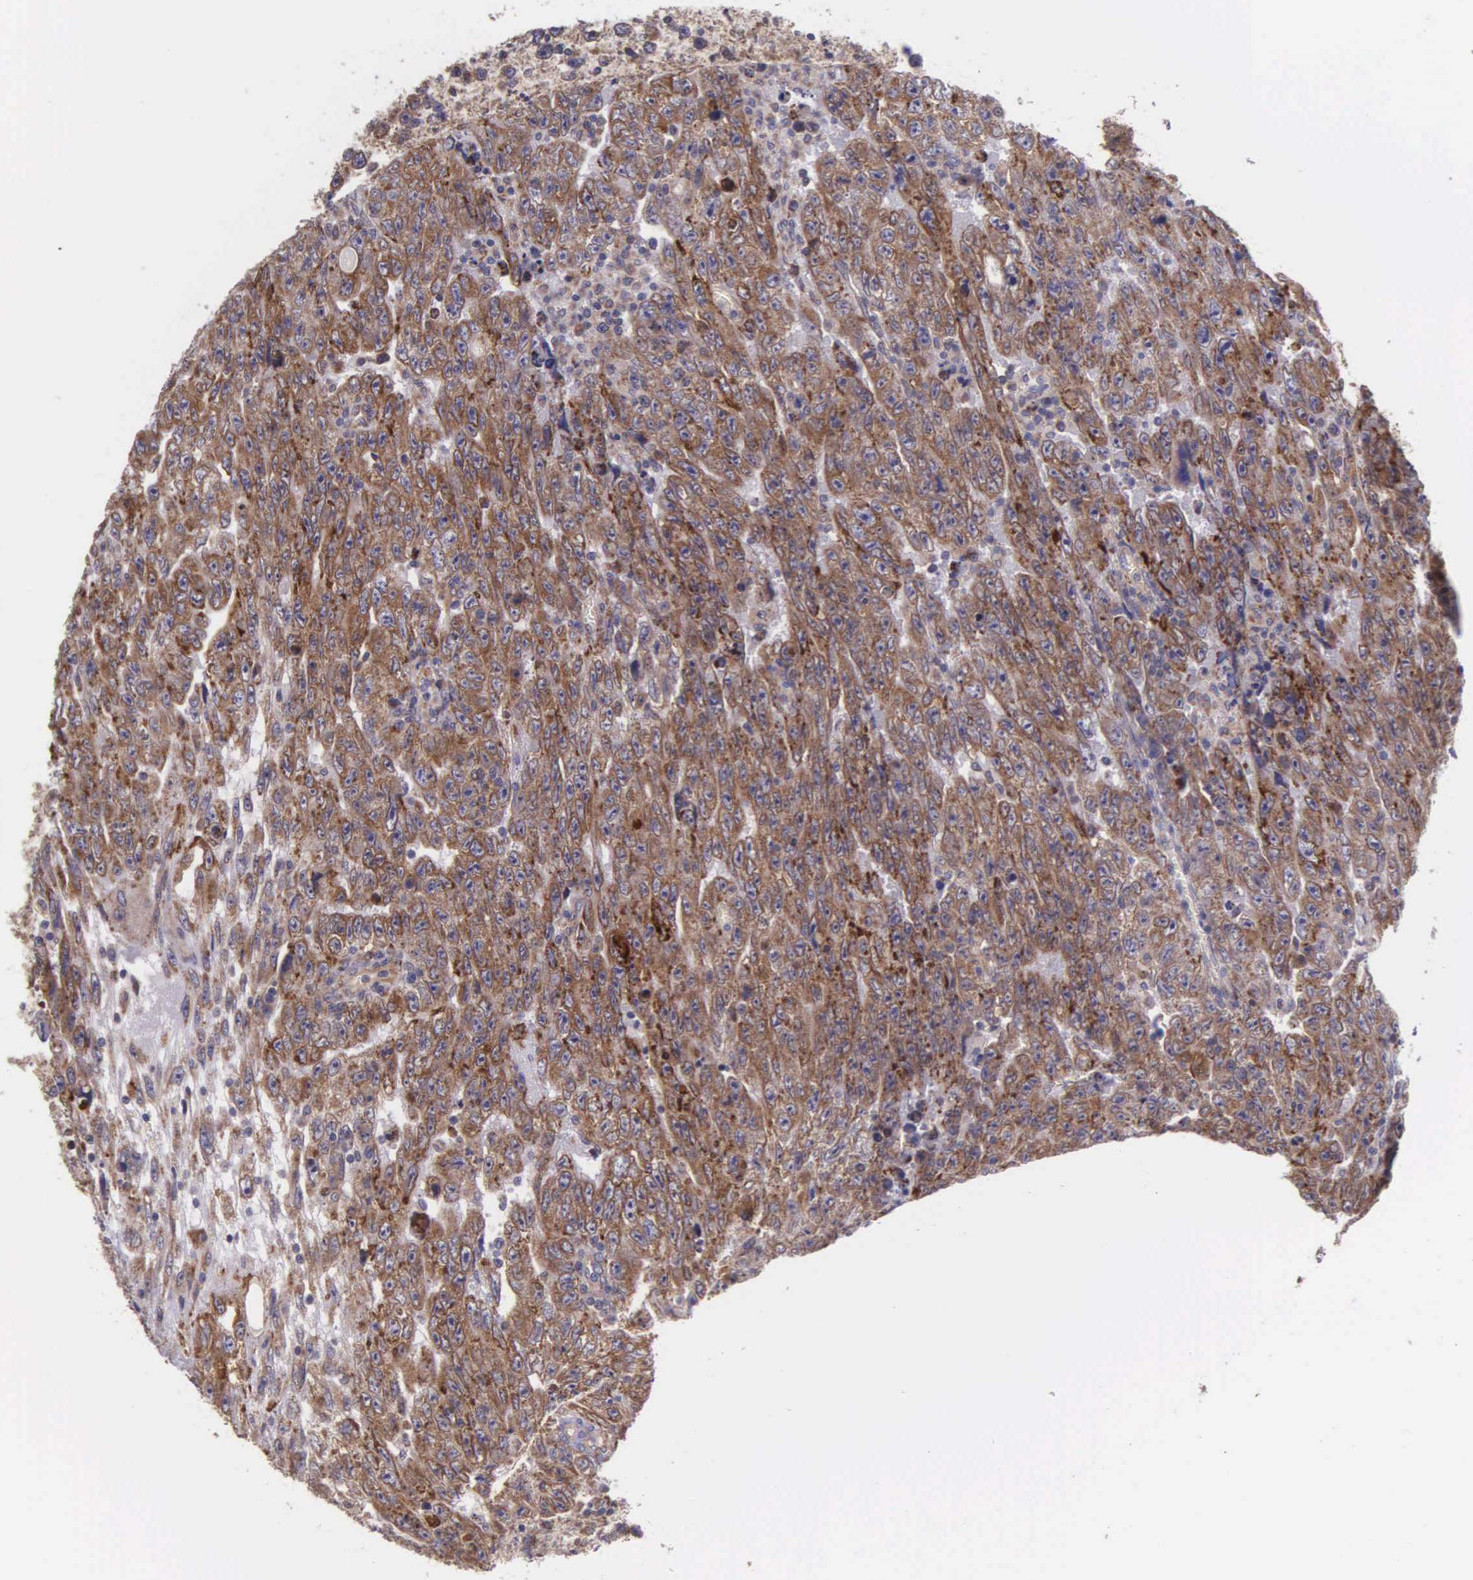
{"staining": {"intensity": "strong", "quantity": ">75%", "location": "cytoplasmic/membranous"}, "tissue": "testis cancer", "cell_type": "Tumor cells", "image_type": "cancer", "snomed": [{"axis": "morphology", "description": "Carcinoma, Embryonal, NOS"}, {"axis": "topography", "description": "Testis"}], "caption": "Immunohistochemistry photomicrograph of neoplastic tissue: embryonal carcinoma (testis) stained using IHC displays high levels of strong protein expression localized specifically in the cytoplasmic/membranous of tumor cells, appearing as a cytoplasmic/membranous brown color.", "gene": "NSDHL", "patient": {"sex": "male", "age": 28}}